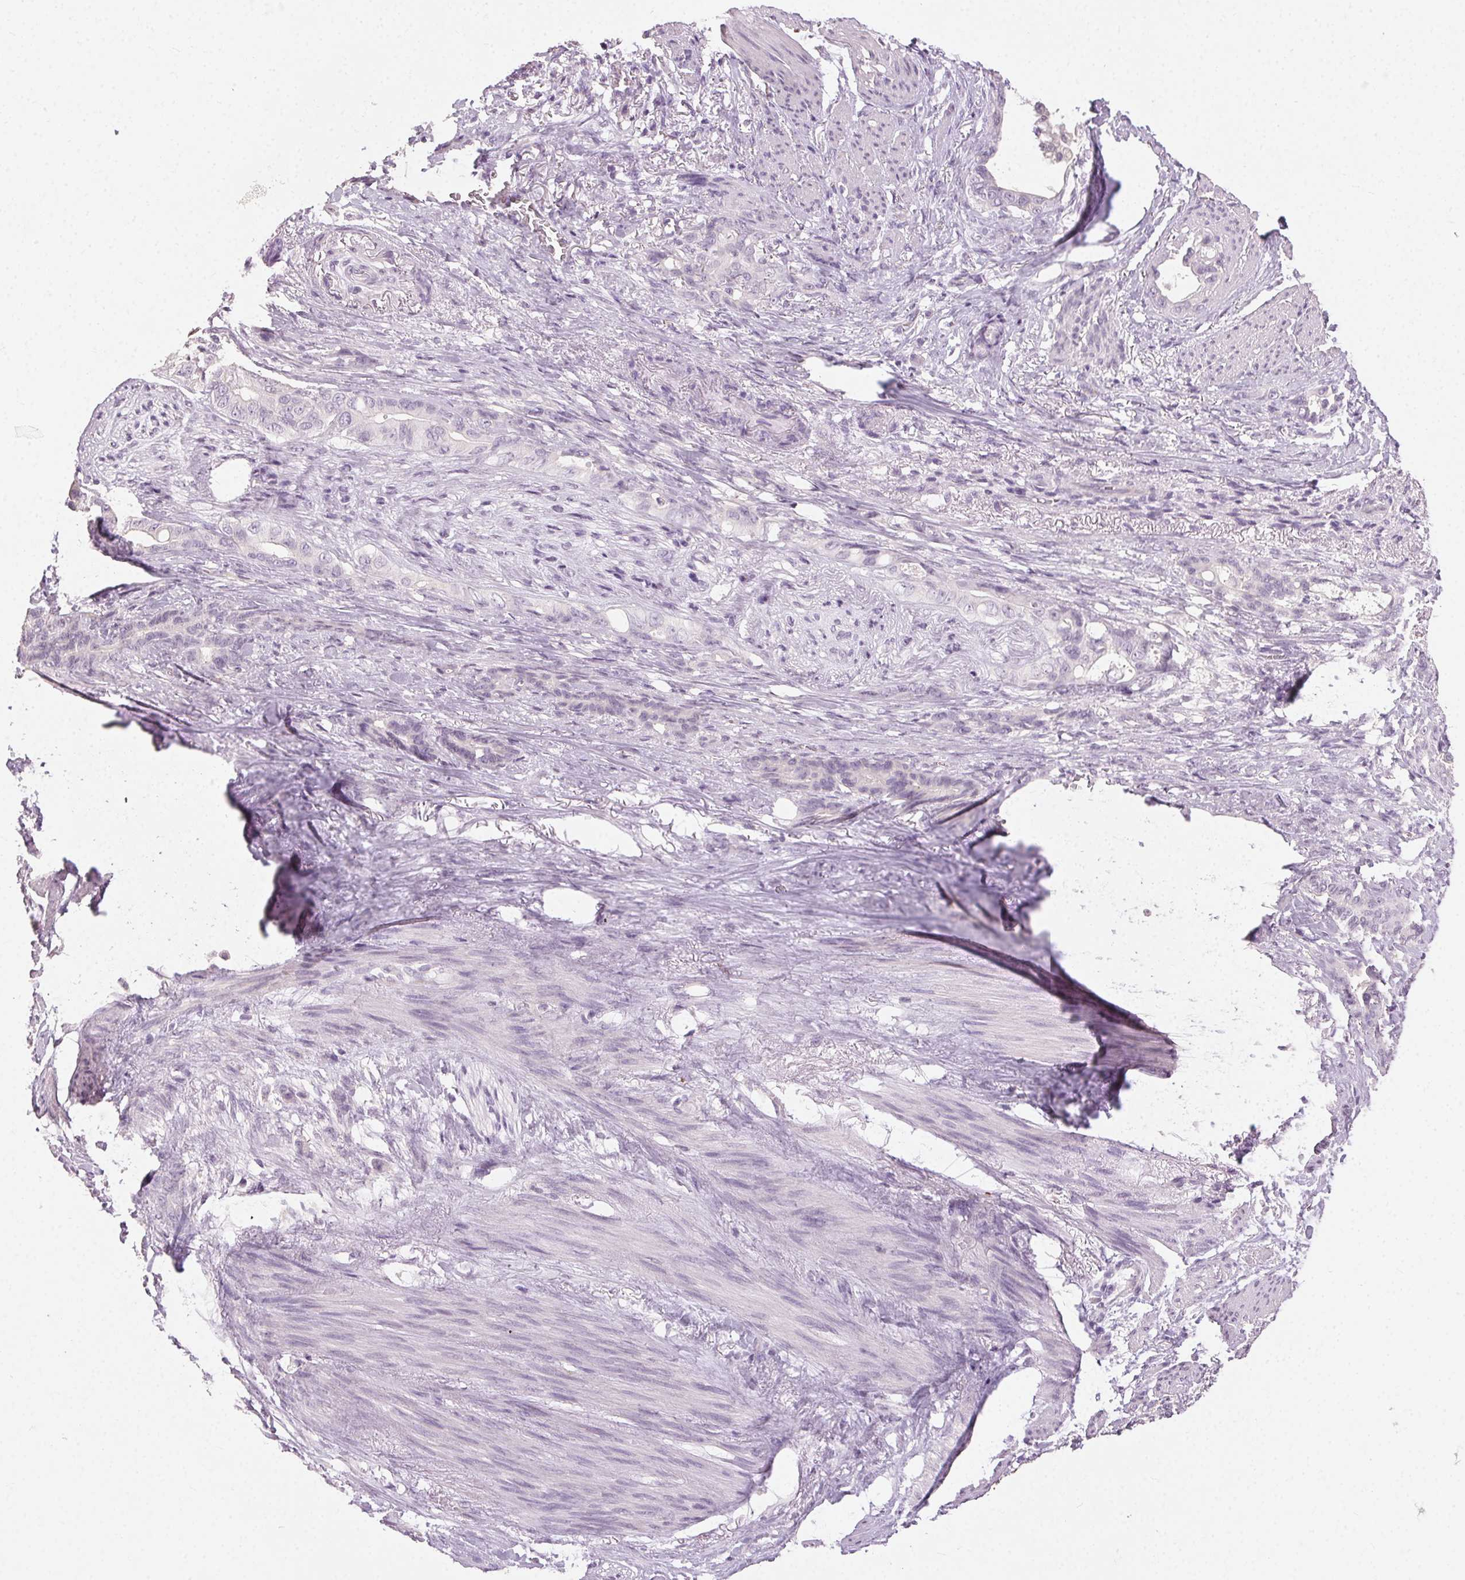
{"staining": {"intensity": "negative", "quantity": "none", "location": "none"}, "tissue": "stomach cancer", "cell_type": "Tumor cells", "image_type": "cancer", "snomed": [{"axis": "morphology", "description": "Normal tissue, NOS"}, {"axis": "morphology", "description": "Adenocarcinoma, NOS"}, {"axis": "topography", "description": "Esophagus"}, {"axis": "topography", "description": "Stomach, upper"}], "caption": "Stomach cancer (adenocarcinoma) stained for a protein using IHC shows no expression tumor cells.", "gene": "CLTRN", "patient": {"sex": "male", "age": 62}}